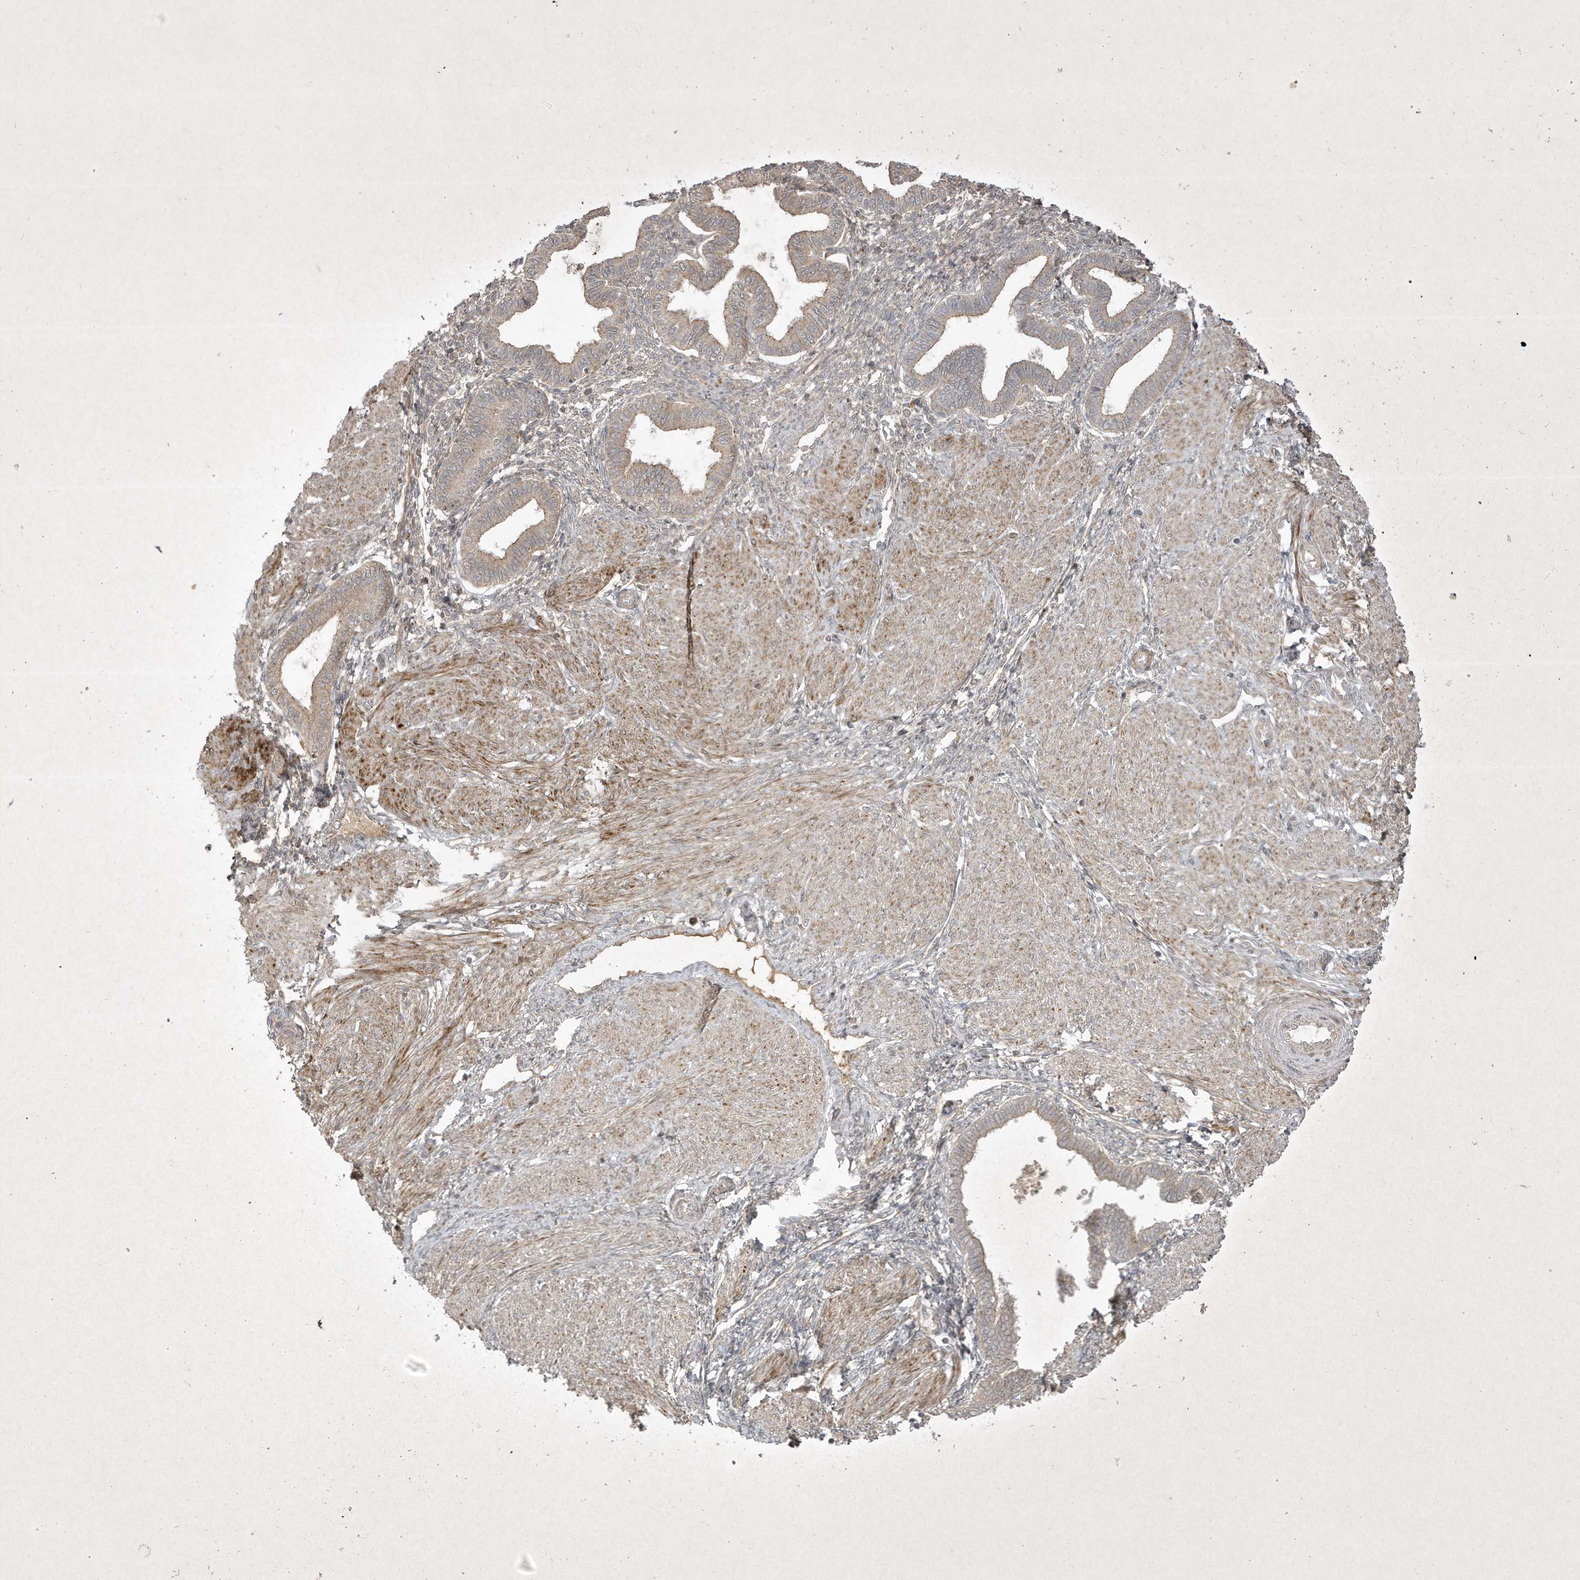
{"staining": {"intensity": "negative", "quantity": "none", "location": "none"}, "tissue": "endometrium", "cell_type": "Cells in endometrial stroma", "image_type": "normal", "snomed": [{"axis": "morphology", "description": "Normal tissue, NOS"}, {"axis": "topography", "description": "Endometrium"}], "caption": "Image shows no significant protein staining in cells in endometrial stroma of benign endometrium. (DAB (3,3'-diaminobenzidine) IHC, high magnification).", "gene": "FAM83C", "patient": {"sex": "female", "age": 53}}